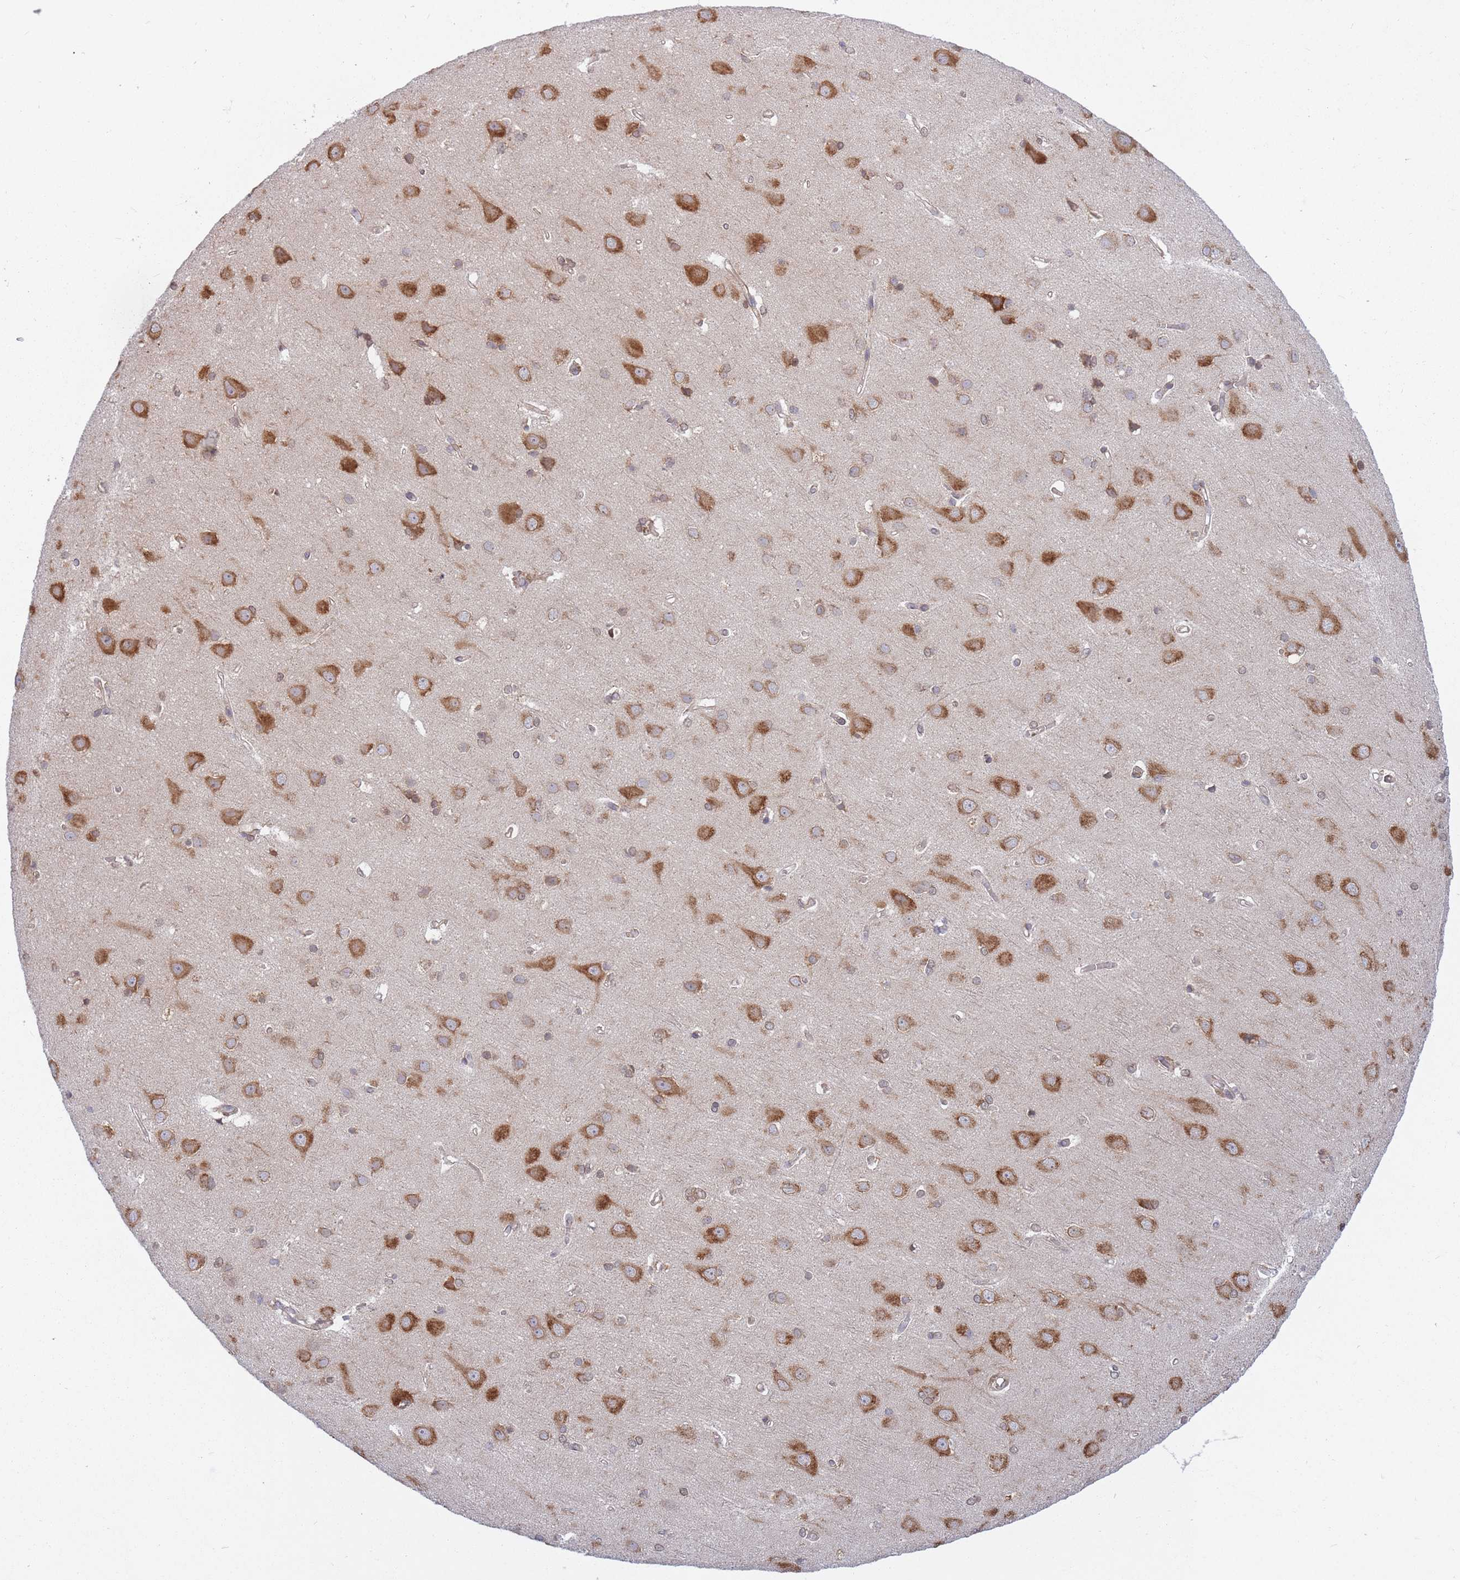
{"staining": {"intensity": "moderate", "quantity": ">75%", "location": "cytoplasmic/membranous"}, "tissue": "cerebral cortex", "cell_type": "Endothelial cells", "image_type": "normal", "snomed": [{"axis": "morphology", "description": "Normal tissue, NOS"}, {"axis": "topography", "description": "Cerebral cortex"}], "caption": "Immunohistochemical staining of normal cerebral cortex displays medium levels of moderate cytoplasmic/membranous staining in about >75% of endothelial cells.", "gene": "CCDC124", "patient": {"sex": "male", "age": 37}}